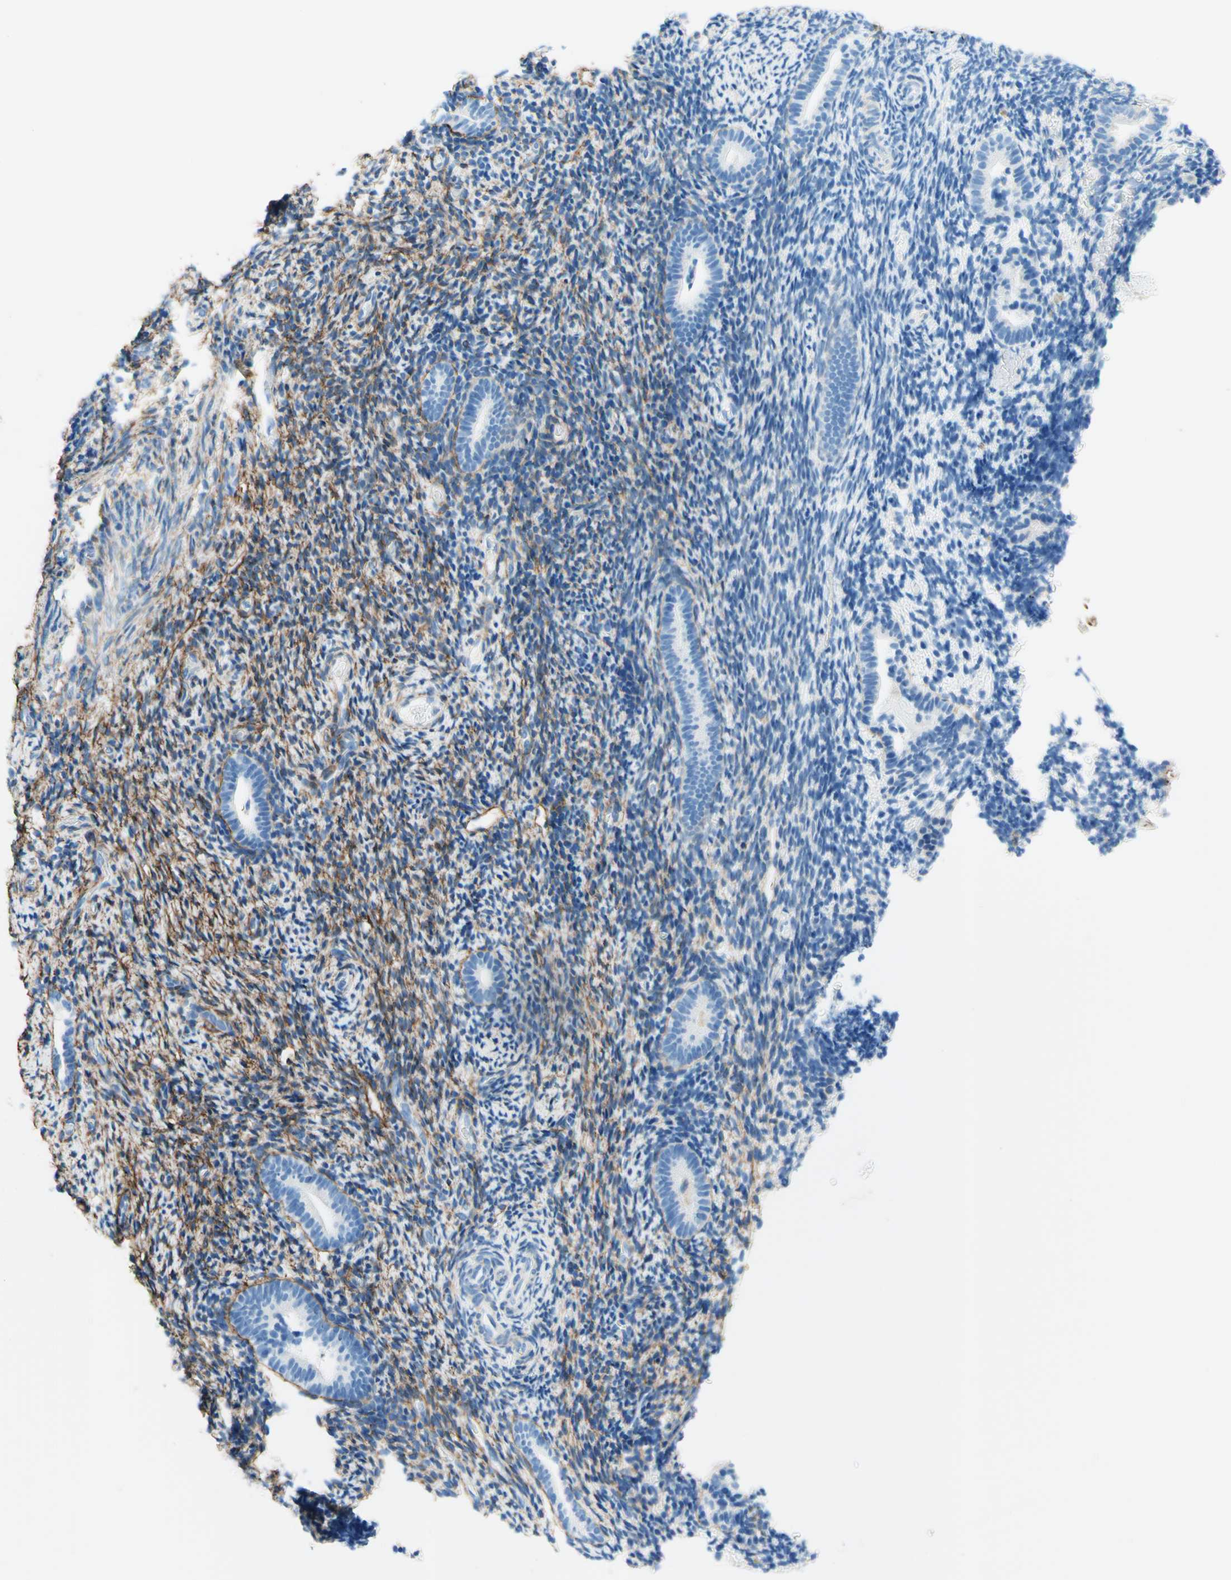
{"staining": {"intensity": "moderate", "quantity": "25%-75%", "location": "cytoplasmic/membranous"}, "tissue": "endometrium", "cell_type": "Cells in endometrial stroma", "image_type": "normal", "snomed": [{"axis": "morphology", "description": "Normal tissue, NOS"}, {"axis": "topography", "description": "Endometrium"}], "caption": "Unremarkable endometrium was stained to show a protein in brown. There is medium levels of moderate cytoplasmic/membranous positivity in about 25%-75% of cells in endometrial stroma. Using DAB (brown) and hematoxylin (blue) stains, captured at high magnification using brightfield microscopy.", "gene": "MFAP5", "patient": {"sex": "female", "age": 51}}